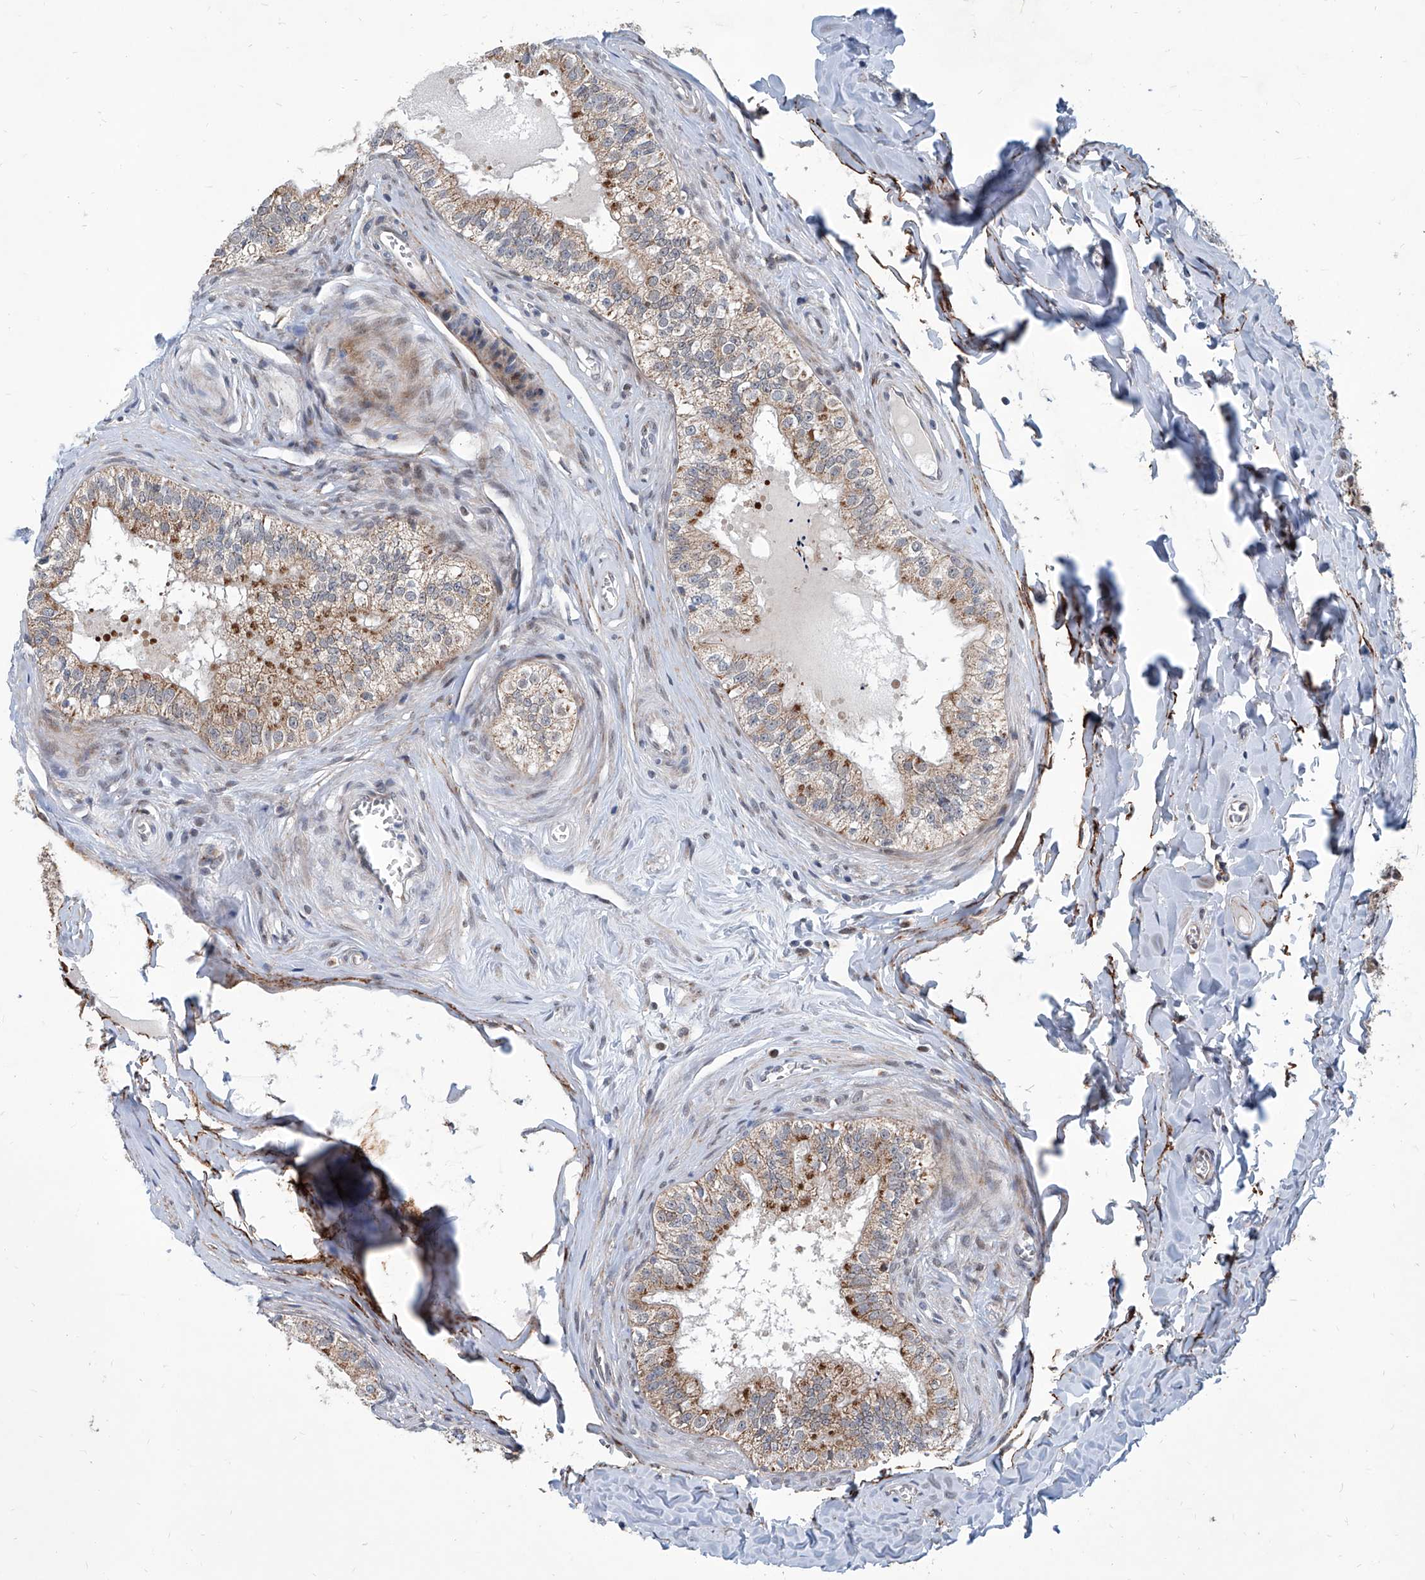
{"staining": {"intensity": "moderate", "quantity": "25%-75%", "location": "cytoplasmic/membranous"}, "tissue": "epididymis", "cell_type": "Glandular cells", "image_type": "normal", "snomed": [{"axis": "morphology", "description": "Normal tissue, NOS"}, {"axis": "topography", "description": "Epididymis"}], "caption": "Immunohistochemistry (DAB (3,3'-diaminobenzidine)) staining of unremarkable epididymis reveals moderate cytoplasmic/membranous protein expression in approximately 25%-75% of glandular cells. Using DAB (brown) and hematoxylin (blue) stains, captured at high magnification using brightfield microscopy.", "gene": "USP48", "patient": {"sex": "male", "age": 29}}